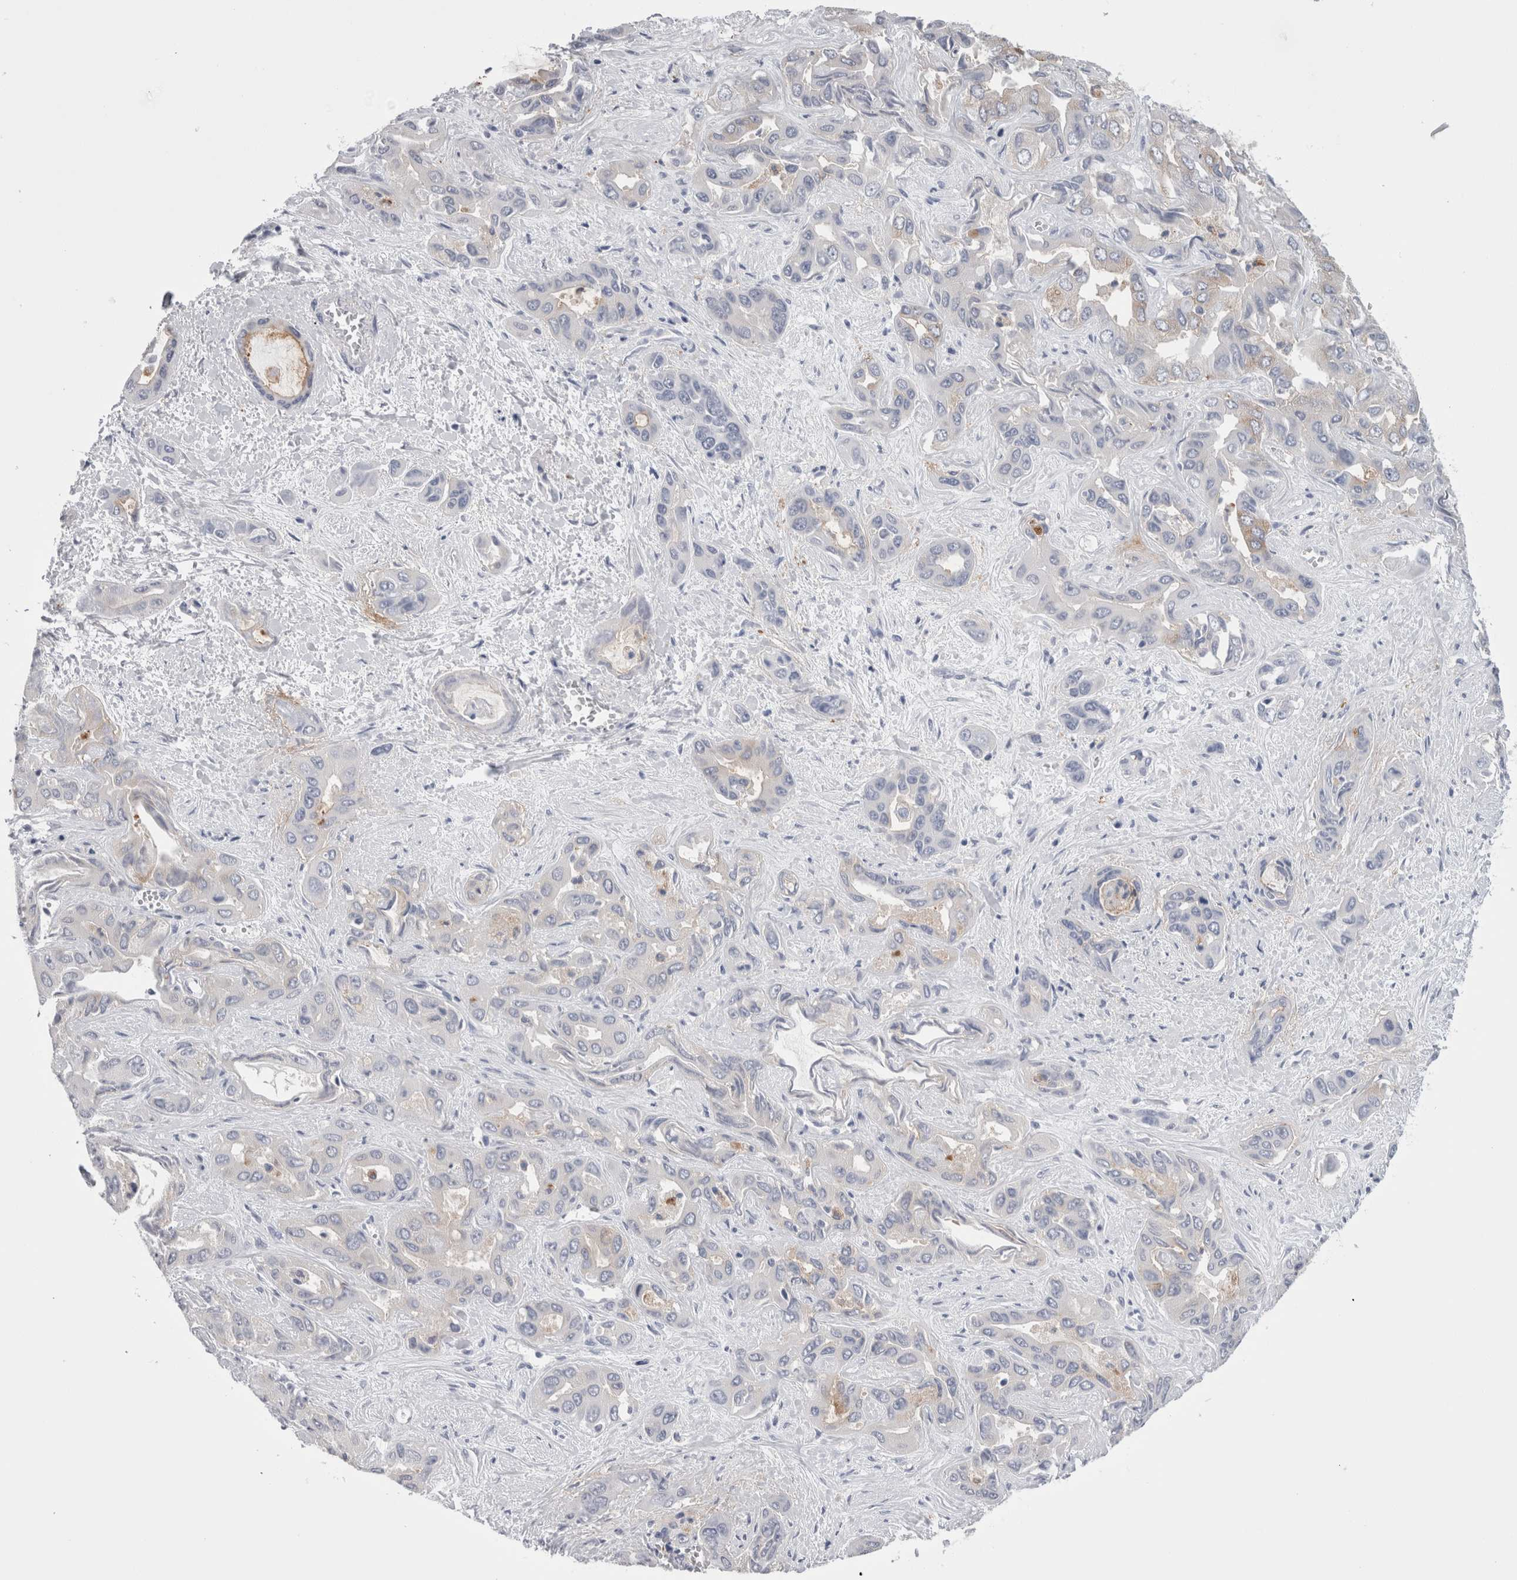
{"staining": {"intensity": "weak", "quantity": "<25%", "location": "cytoplasmic/membranous"}, "tissue": "liver cancer", "cell_type": "Tumor cells", "image_type": "cancer", "snomed": [{"axis": "morphology", "description": "Cholangiocarcinoma"}, {"axis": "topography", "description": "Liver"}], "caption": "Tumor cells show no significant protein positivity in liver cancer (cholangiocarcinoma).", "gene": "DCTN6", "patient": {"sex": "female", "age": 52}}